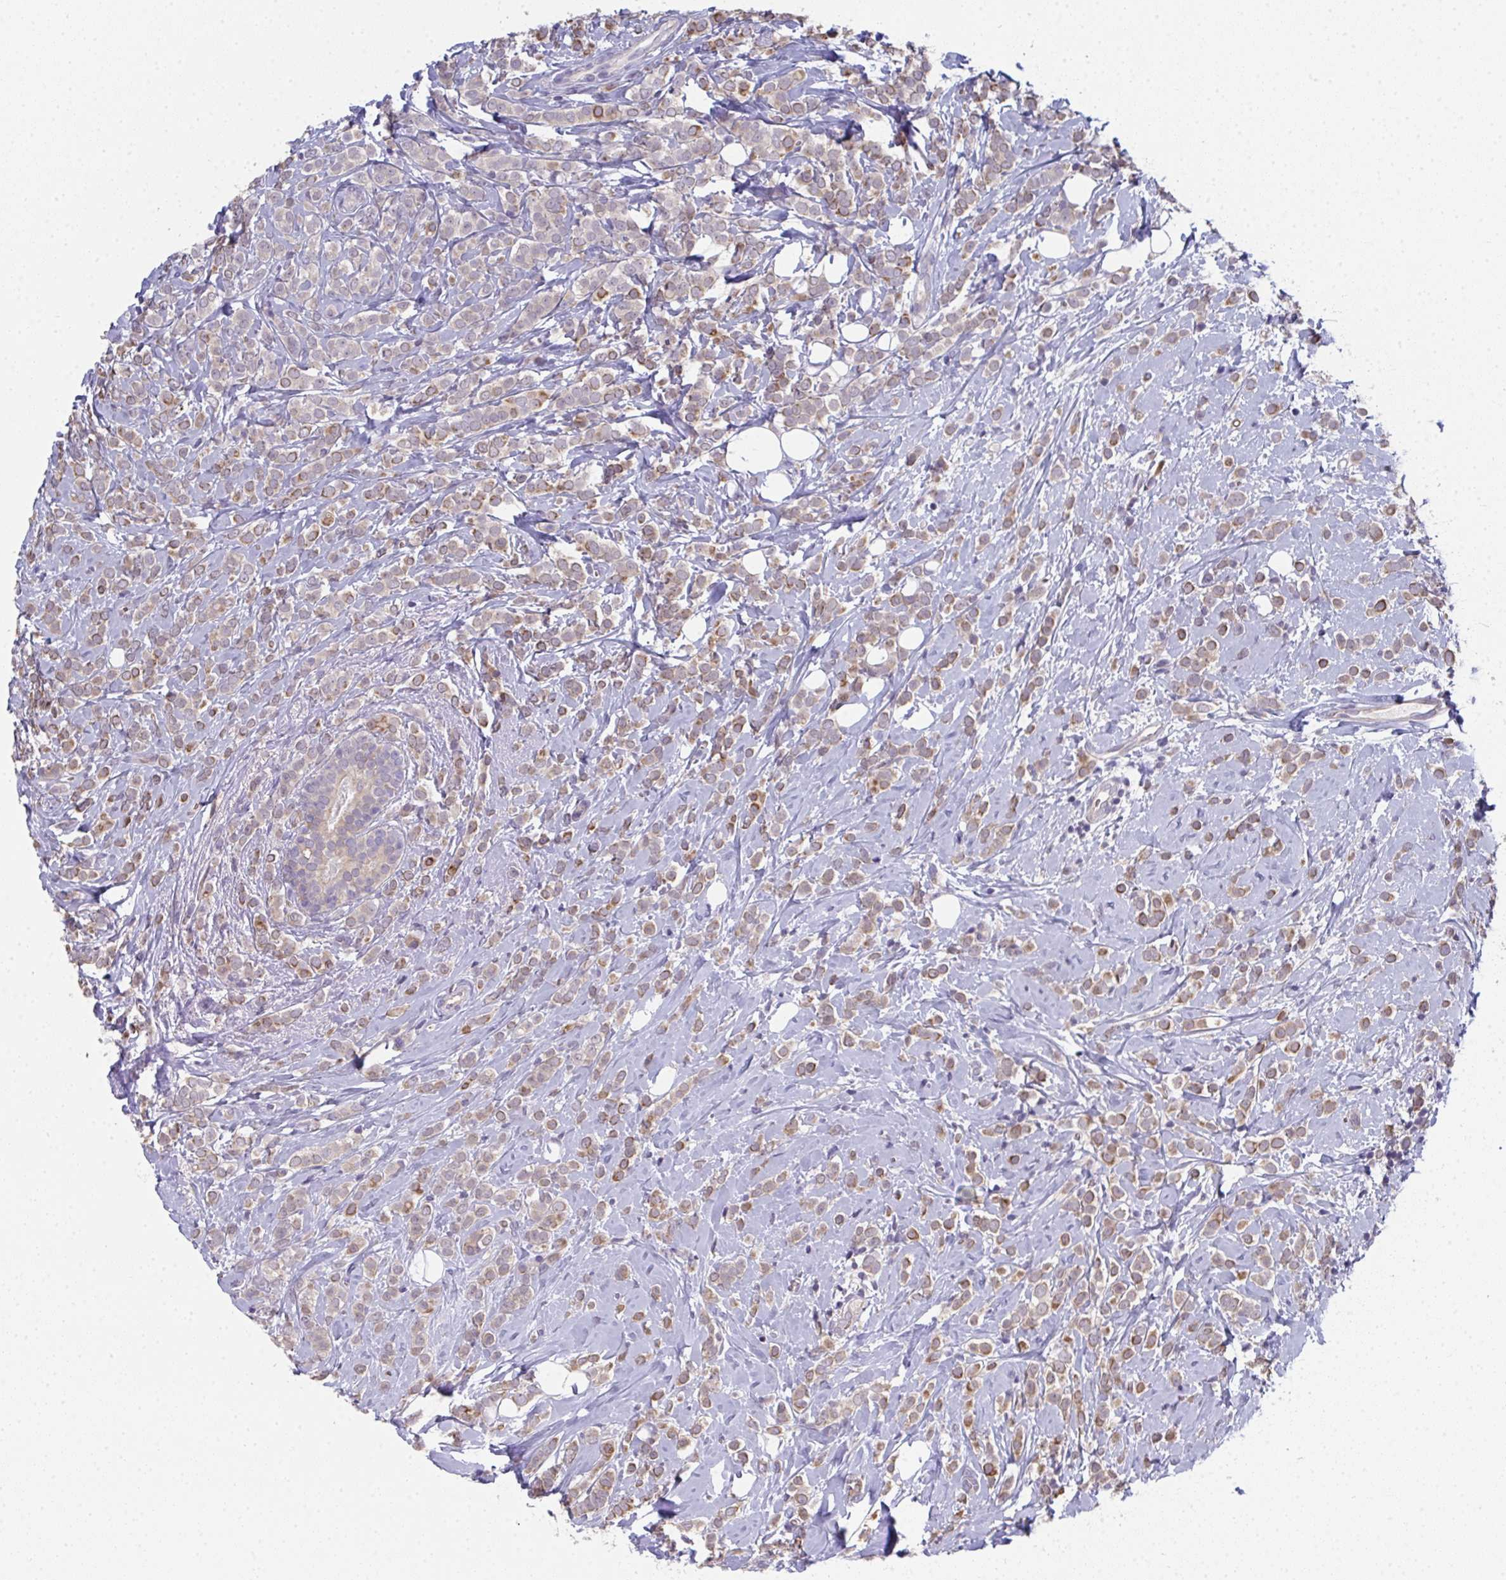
{"staining": {"intensity": "moderate", "quantity": "25%-75%", "location": "cytoplasmic/membranous"}, "tissue": "breast cancer", "cell_type": "Tumor cells", "image_type": "cancer", "snomed": [{"axis": "morphology", "description": "Lobular carcinoma"}, {"axis": "topography", "description": "Breast"}], "caption": "Immunohistochemistry (IHC) photomicrograph of neoplastic tissue: breast lobular carcinoma stained using immunohistochemistry displays medium levels of moderate protein expression localized specifically in the cytoplasmic/membranous of tumor cells, appearing as a cytoplasmic/membranous brown color.", "gene": "RIOK1", "patient": {"sex": "female", "age": 49}}